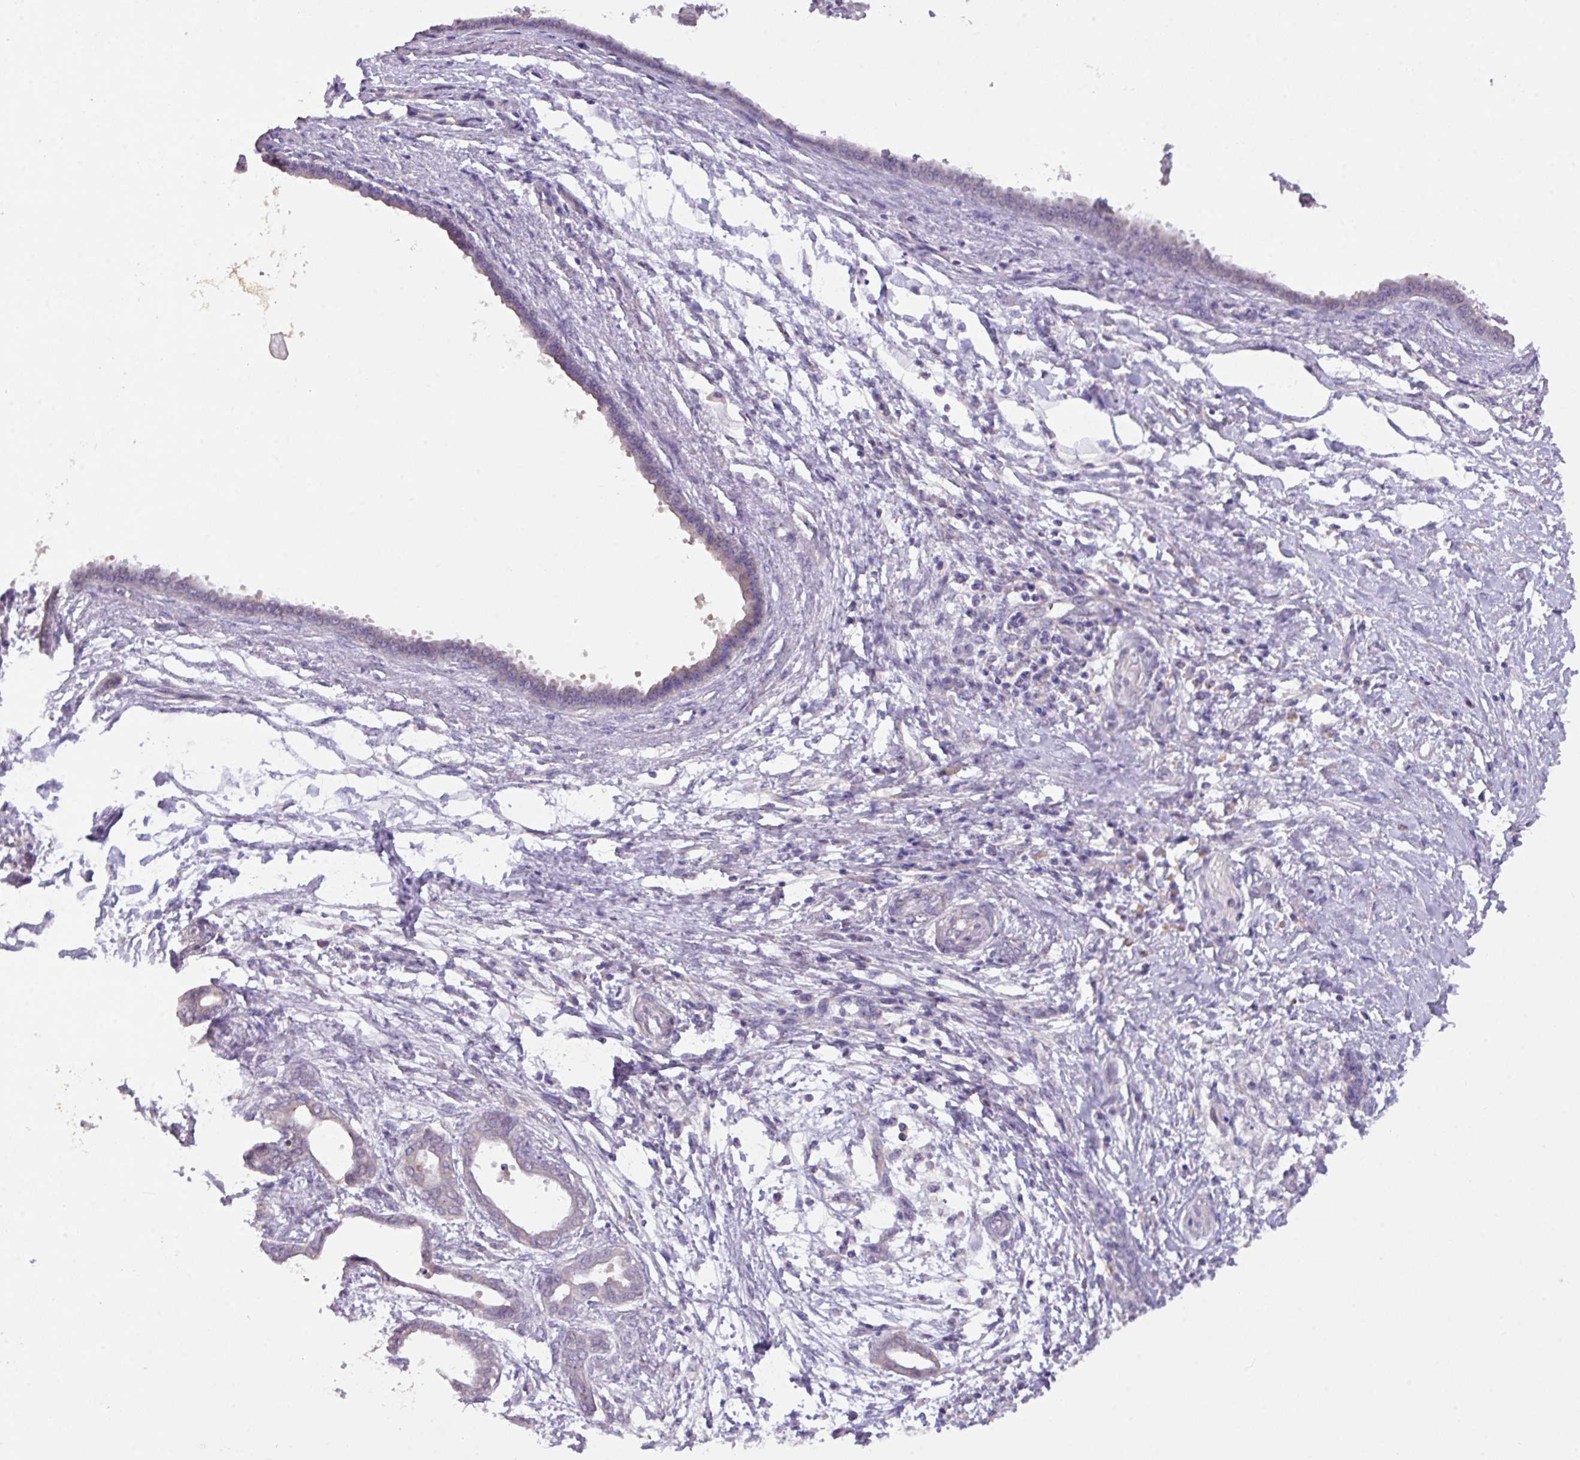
{"staining": {"intensity": "negative", "quantity": "none", "location": "none"}, "tissue": "pancreatic cancer", "cell_type": "Tumor cells", "image_type": "cancer", "snomed": [{"axis": "morphology", "description": "Adenocarcinoma, NOS"}, {"axis": "topography", "description": "Pancreas"}], "caption": "The photomicrograph reveals no staining of tumor cells in adenocarcinoma (pancreatic).", "gene": "PRADC1", "patient": {"sex": "female", "age": 55}}